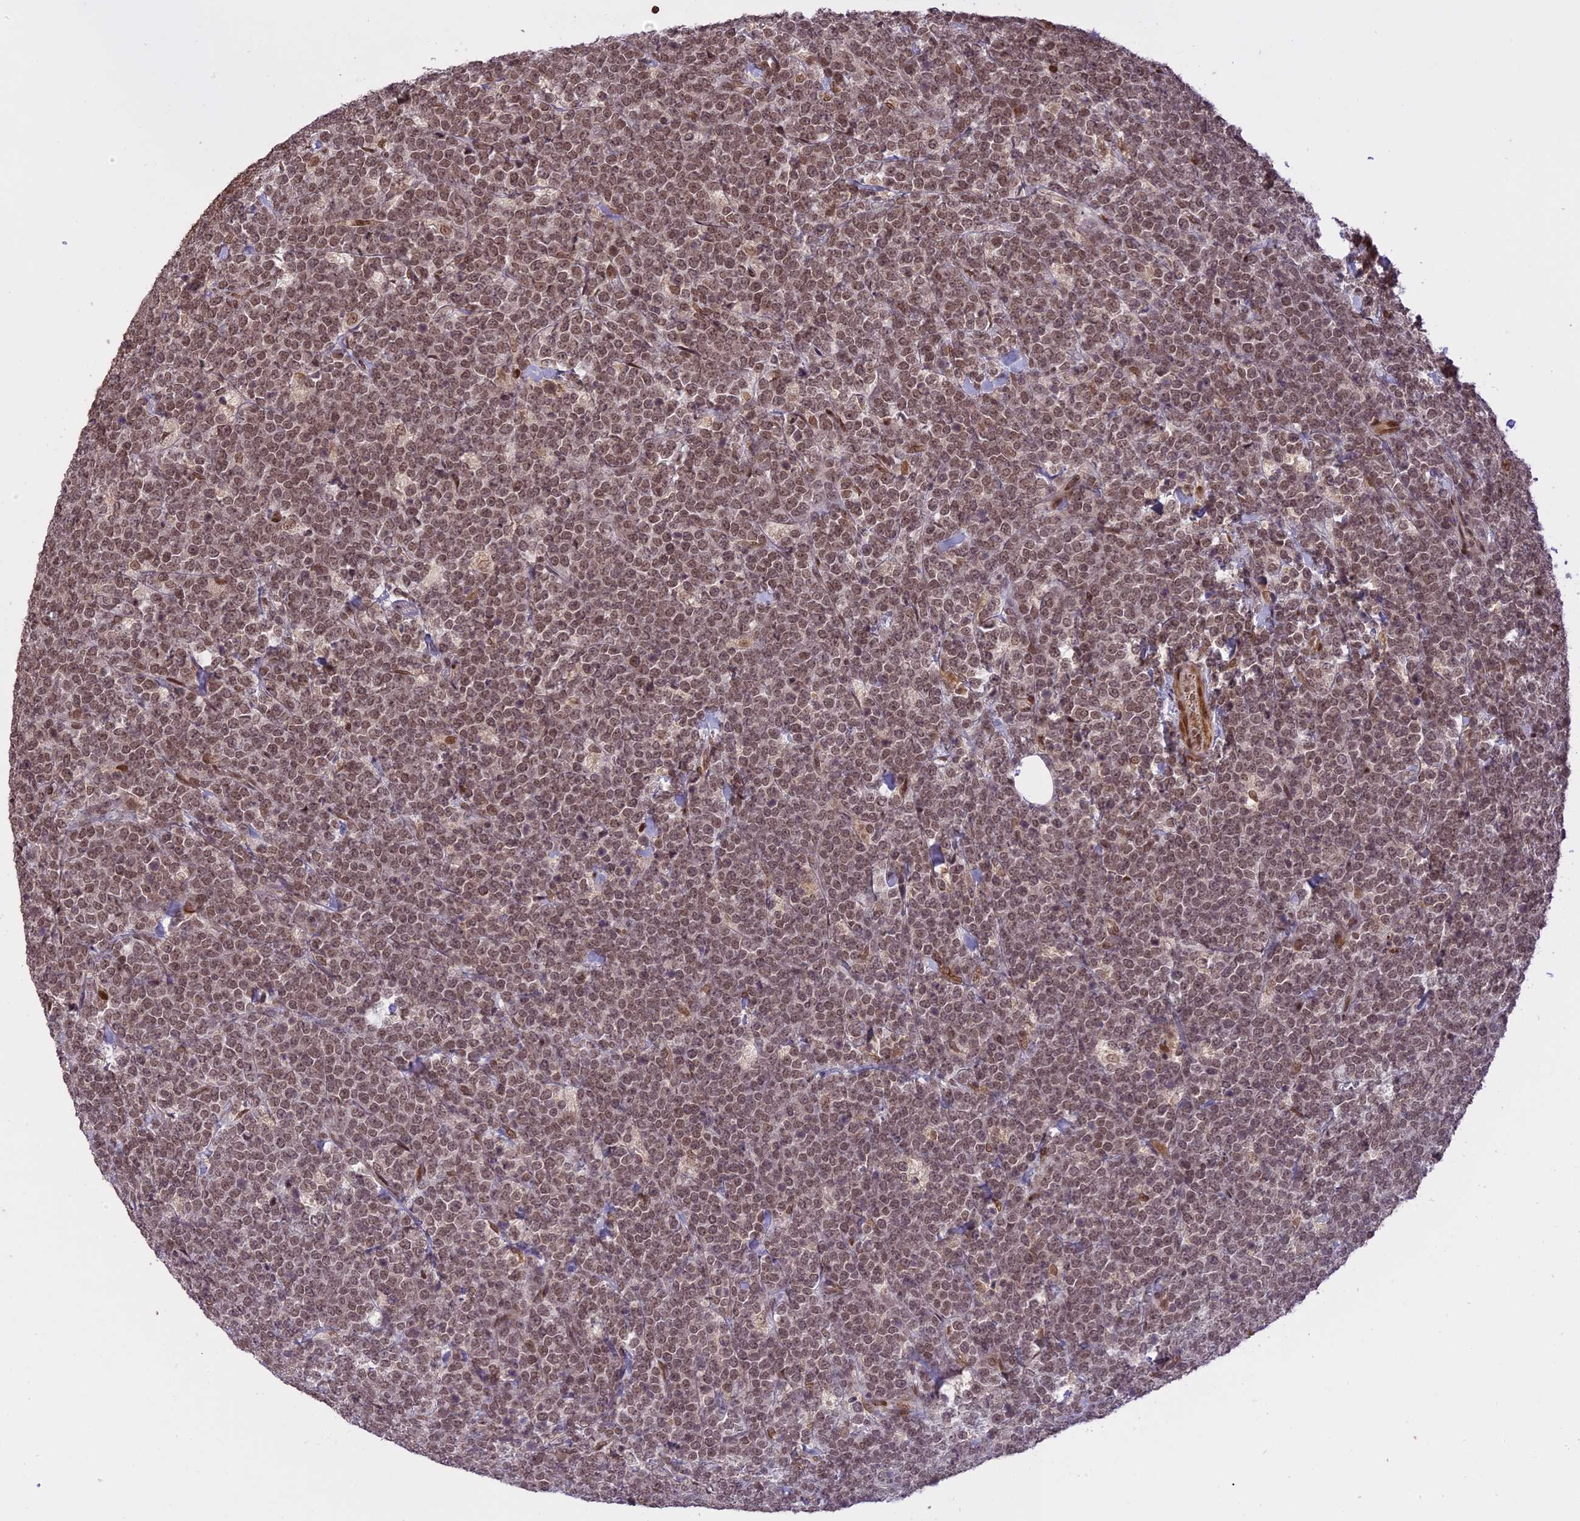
{"staining": {"intensity": "moderate", "quantity": "25%-75%", "location": "nuclear"}, "tissue": "lymphoma", "cell_type": "Tumor cells", "image_type": "cancer", "snomed": [{"axis": "morphology", "description": "Malignant lymphoma, non-Hodgkin's type, High grade"}, {"axis": "topography", "description": "Small intestine"}], "caption": "Protein expression analysis of lymphoma reveals moderate nuclear positivity in about 25%-75% of tumor cells.", "gene": "PRELID2", "patient": {"sex": "male", "age": 8}}